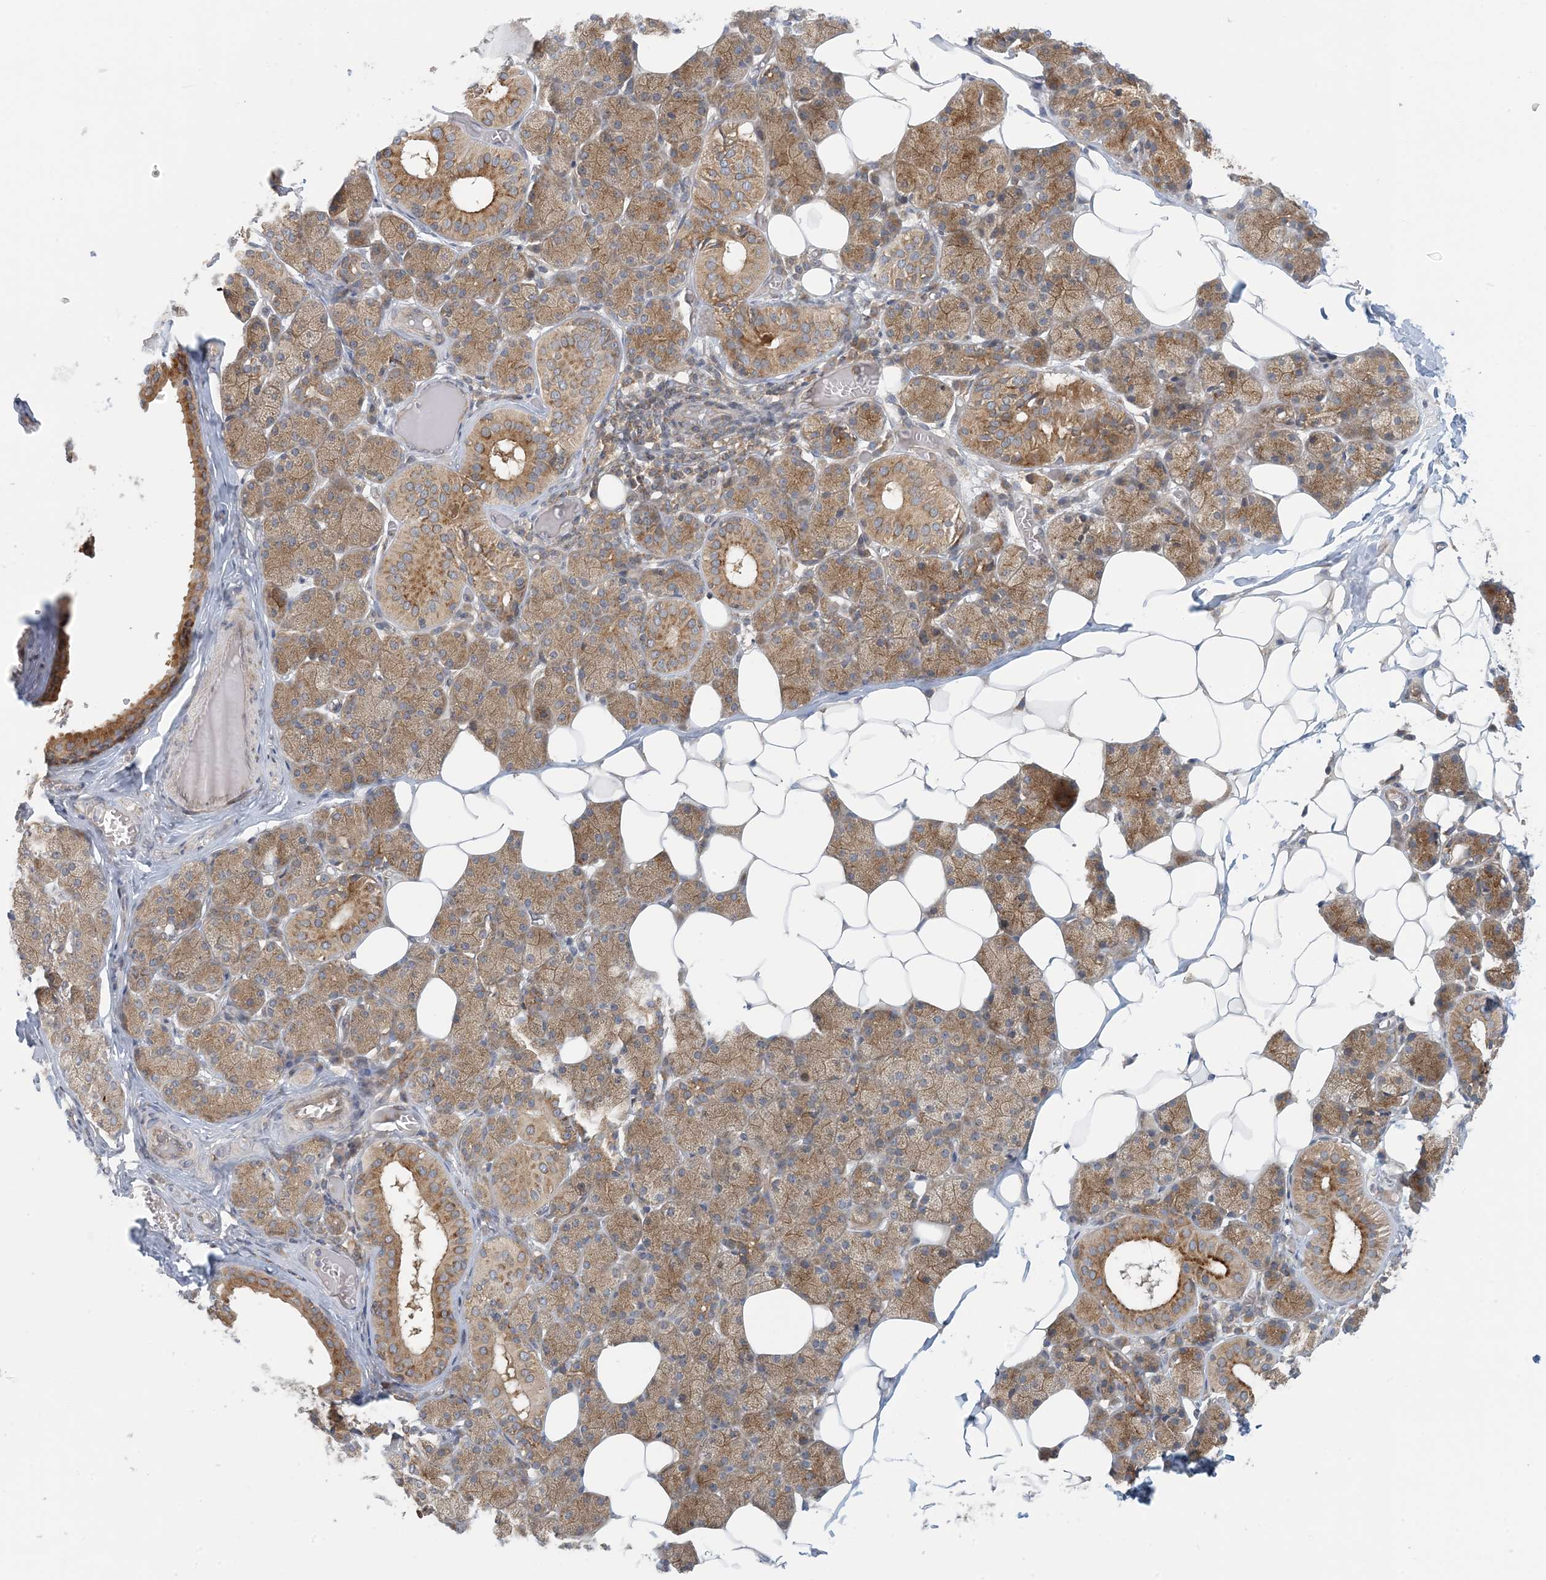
{"staining": {"intensity": "strong", "quantity": "25%-75%", "location": "cytoplasmic/membranous"}, "tissue": "salivary gland", "cell_type": "Glandular cells", "image_type": "normal", "snomed": [{"axis": "morphology", "description": "Normal tissue, NOS"}, {"axis": "topography", "description": "Salivary gland"}], "caption": "Protein staining of unremarkable salivary gland demonstrates strong cytoplasmic/membranous expression in about 25%-75% of glandular cells.", "gene": "ATP13A2", "patient": {"sex": "female", "age": 33}}